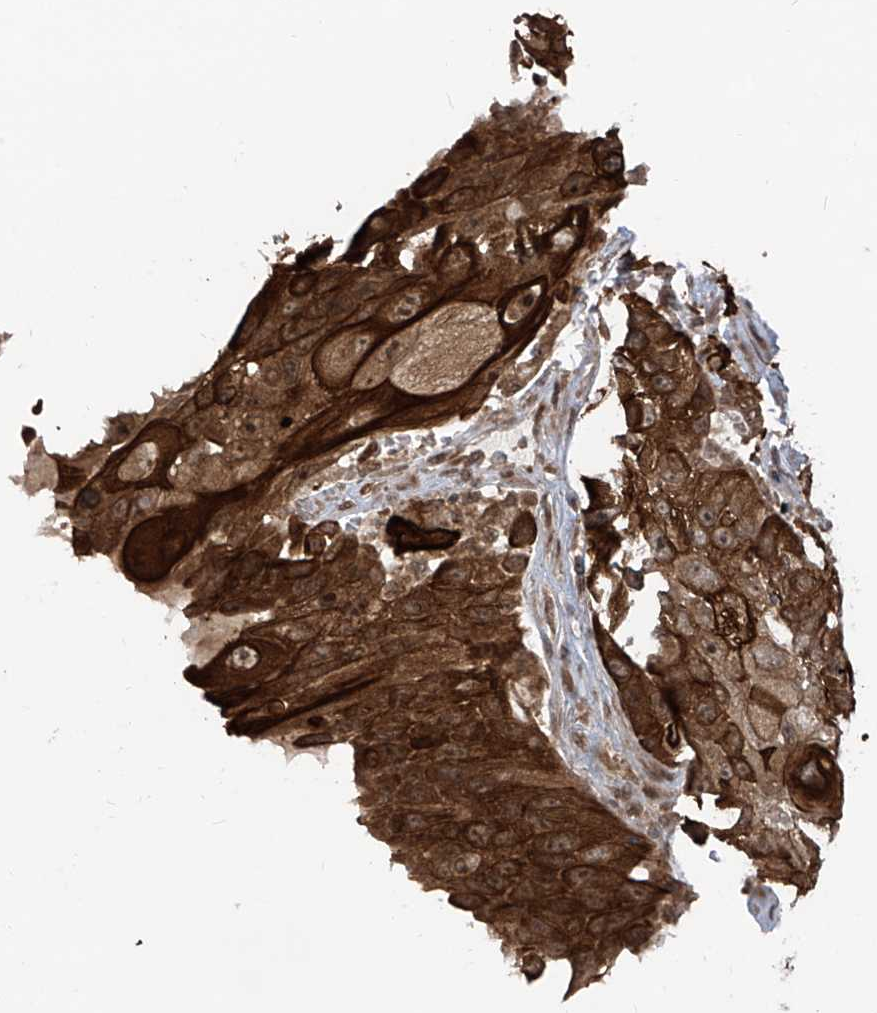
{"staining": {"intensity": "strong", "quantity": ">75%", "location": "cytoplasmic/membranous,nuclear"}, "tissue": "lung cancer", "cell_type": "Tumor cells", "image_type": "cancer", "snomed": [{"axis": "morphology", "description": "Squamous cell carcinoma, NOS"}, {"axis": "topography", "description": "Lung"}], "caption": "Immunohistochemical staining of lung squamous cell carcinoma reveals high levels of strong cytoplasmic/membranous and nuclear protein positivity in about >75% of tumor cells.", "gene": "TRIM67", "patient": {"sex": "male", "age": 61}}